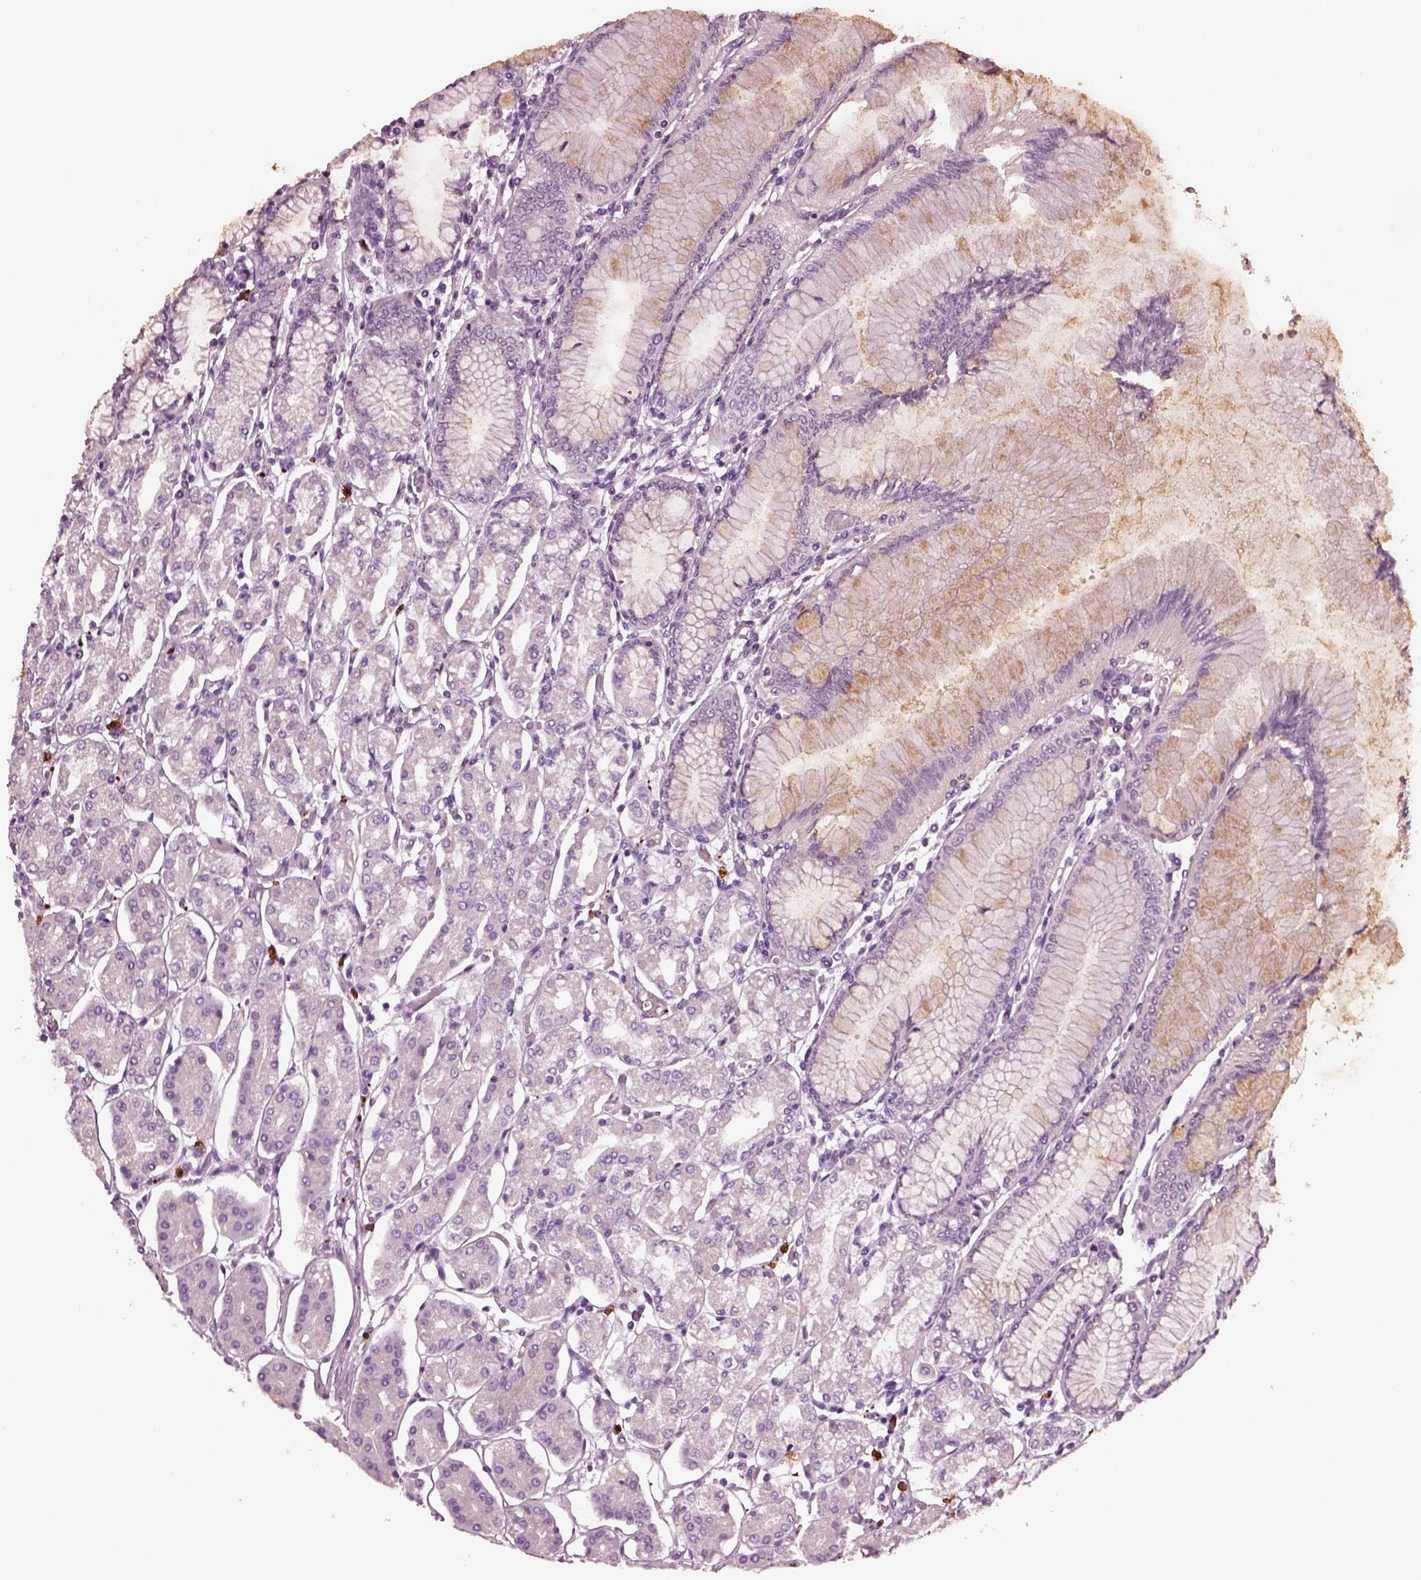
{"staining": {"intensity": "moderate", "quantity": "<25%", "location": "cytoplasmic/membranous"}, "tissue": "stomach", "cell_type": "Glandular cells", "image_type": "normal", "snomed": [{"axis": "morphology", "description": "Normal tissue, NOS"}, {"axis": "topography", "description": "Skeletal muscle"}, {"axis": "topography", "description": "Stomach"}], "caption": "Immunohistochemical staining of benign human stomach reveals low levels of moderate cytoplasmic/membranous expression in about <25% of glandular cells.", "gene": "SLAMF8", "patient": {"sex": "female", "age": 57}}